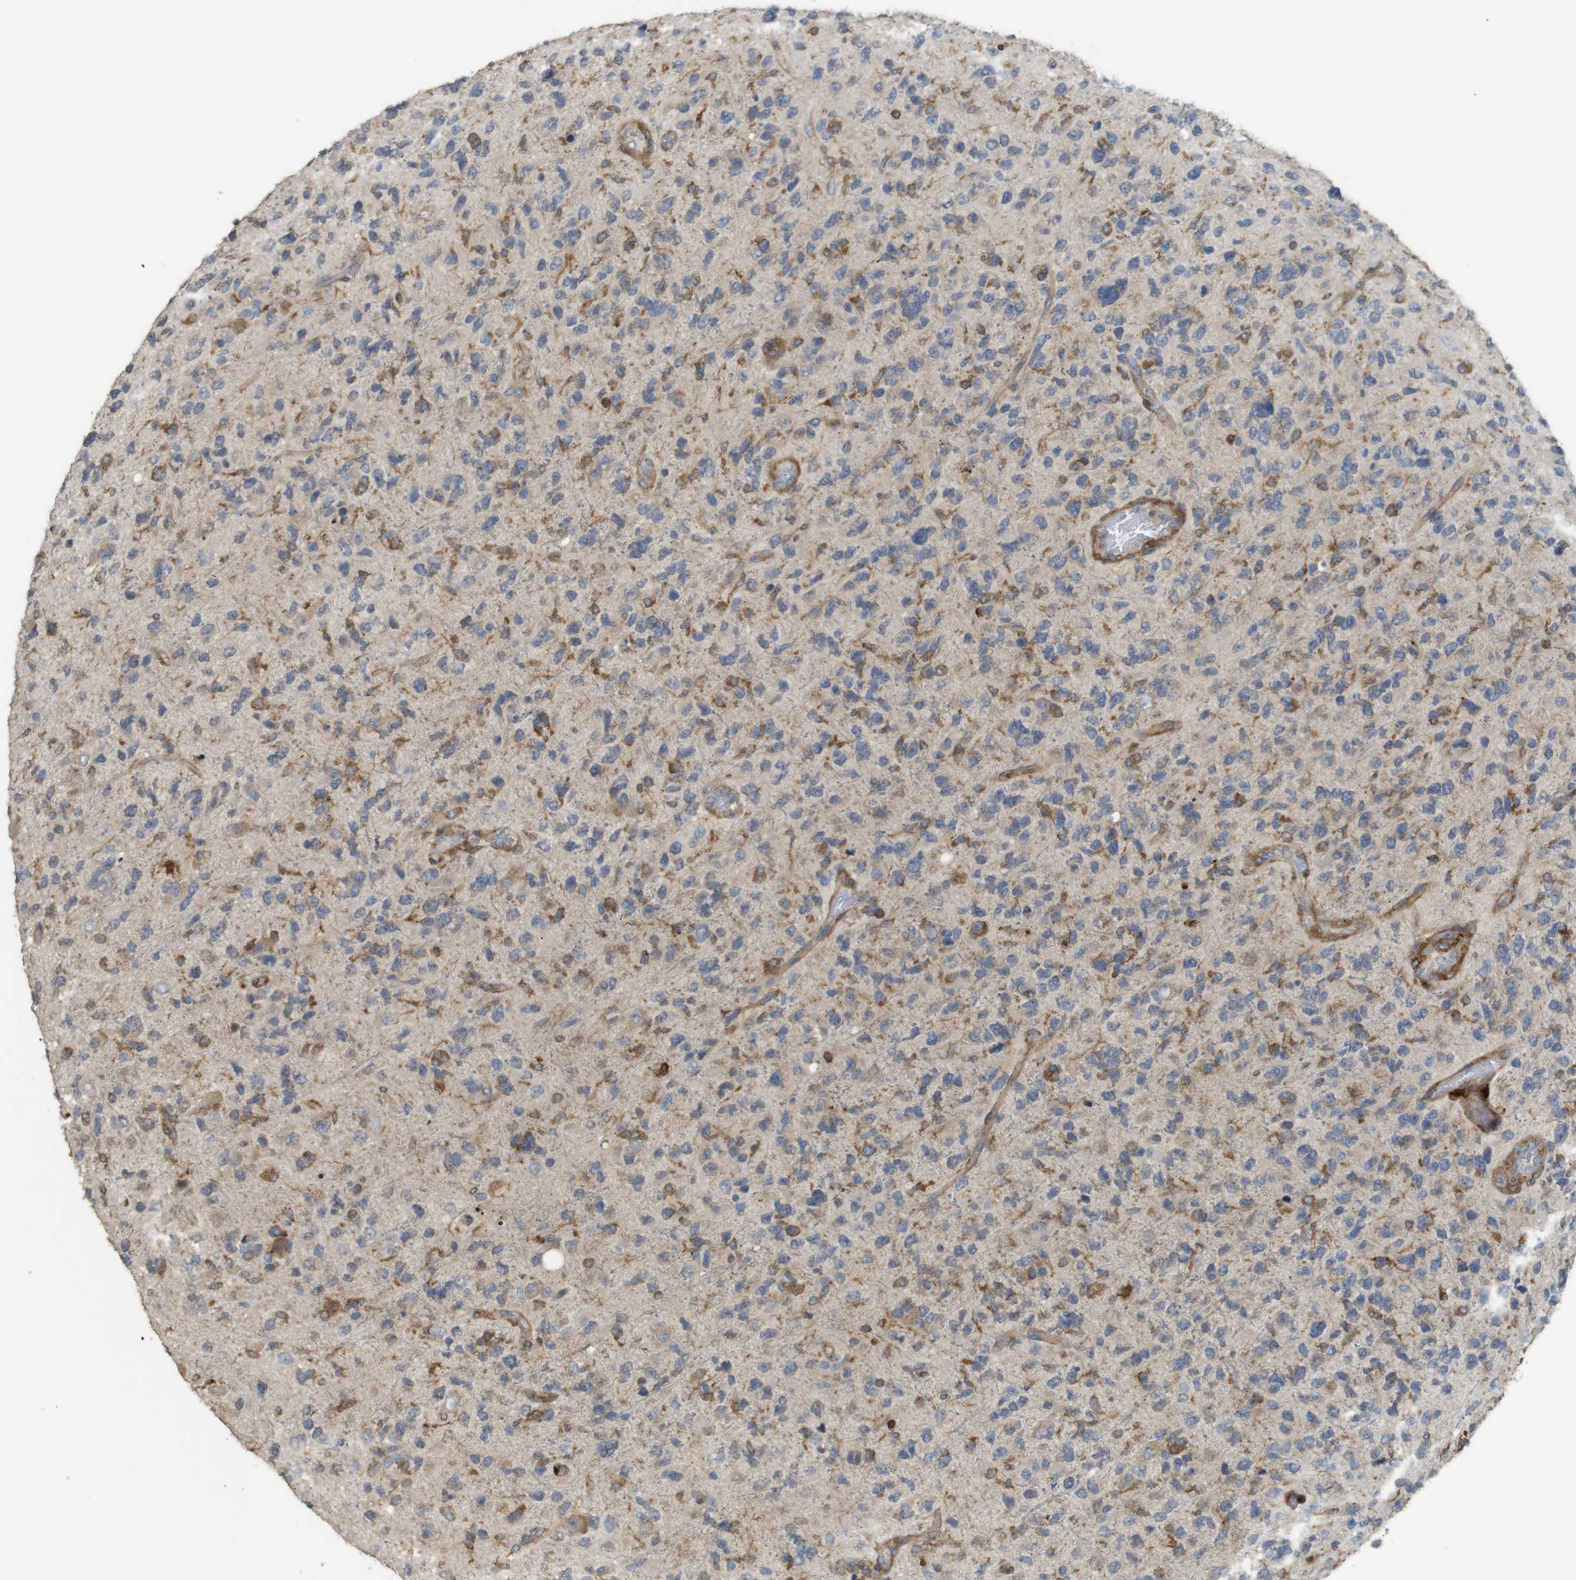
{"staining": {"intensity": "moderate", "quantity": "<25%", "location": "cytoplasmic/membranous"}, "tissue": "glioma", "cell_type": "Tumor cells", "image_type": "cancer", "snomed": [{"axis": "morphology", "description": "Glioma, malignant, High grade"}, {"axis": "topography", "description": "Brain"}], "caption": "Glioma stained for a protein (brown) exhibits moderate cytoplasmic/membranous positive staining in about <25% of tumor cells.", "gene": "KSR1", "patient": {"sex": "female", "age": 58}}